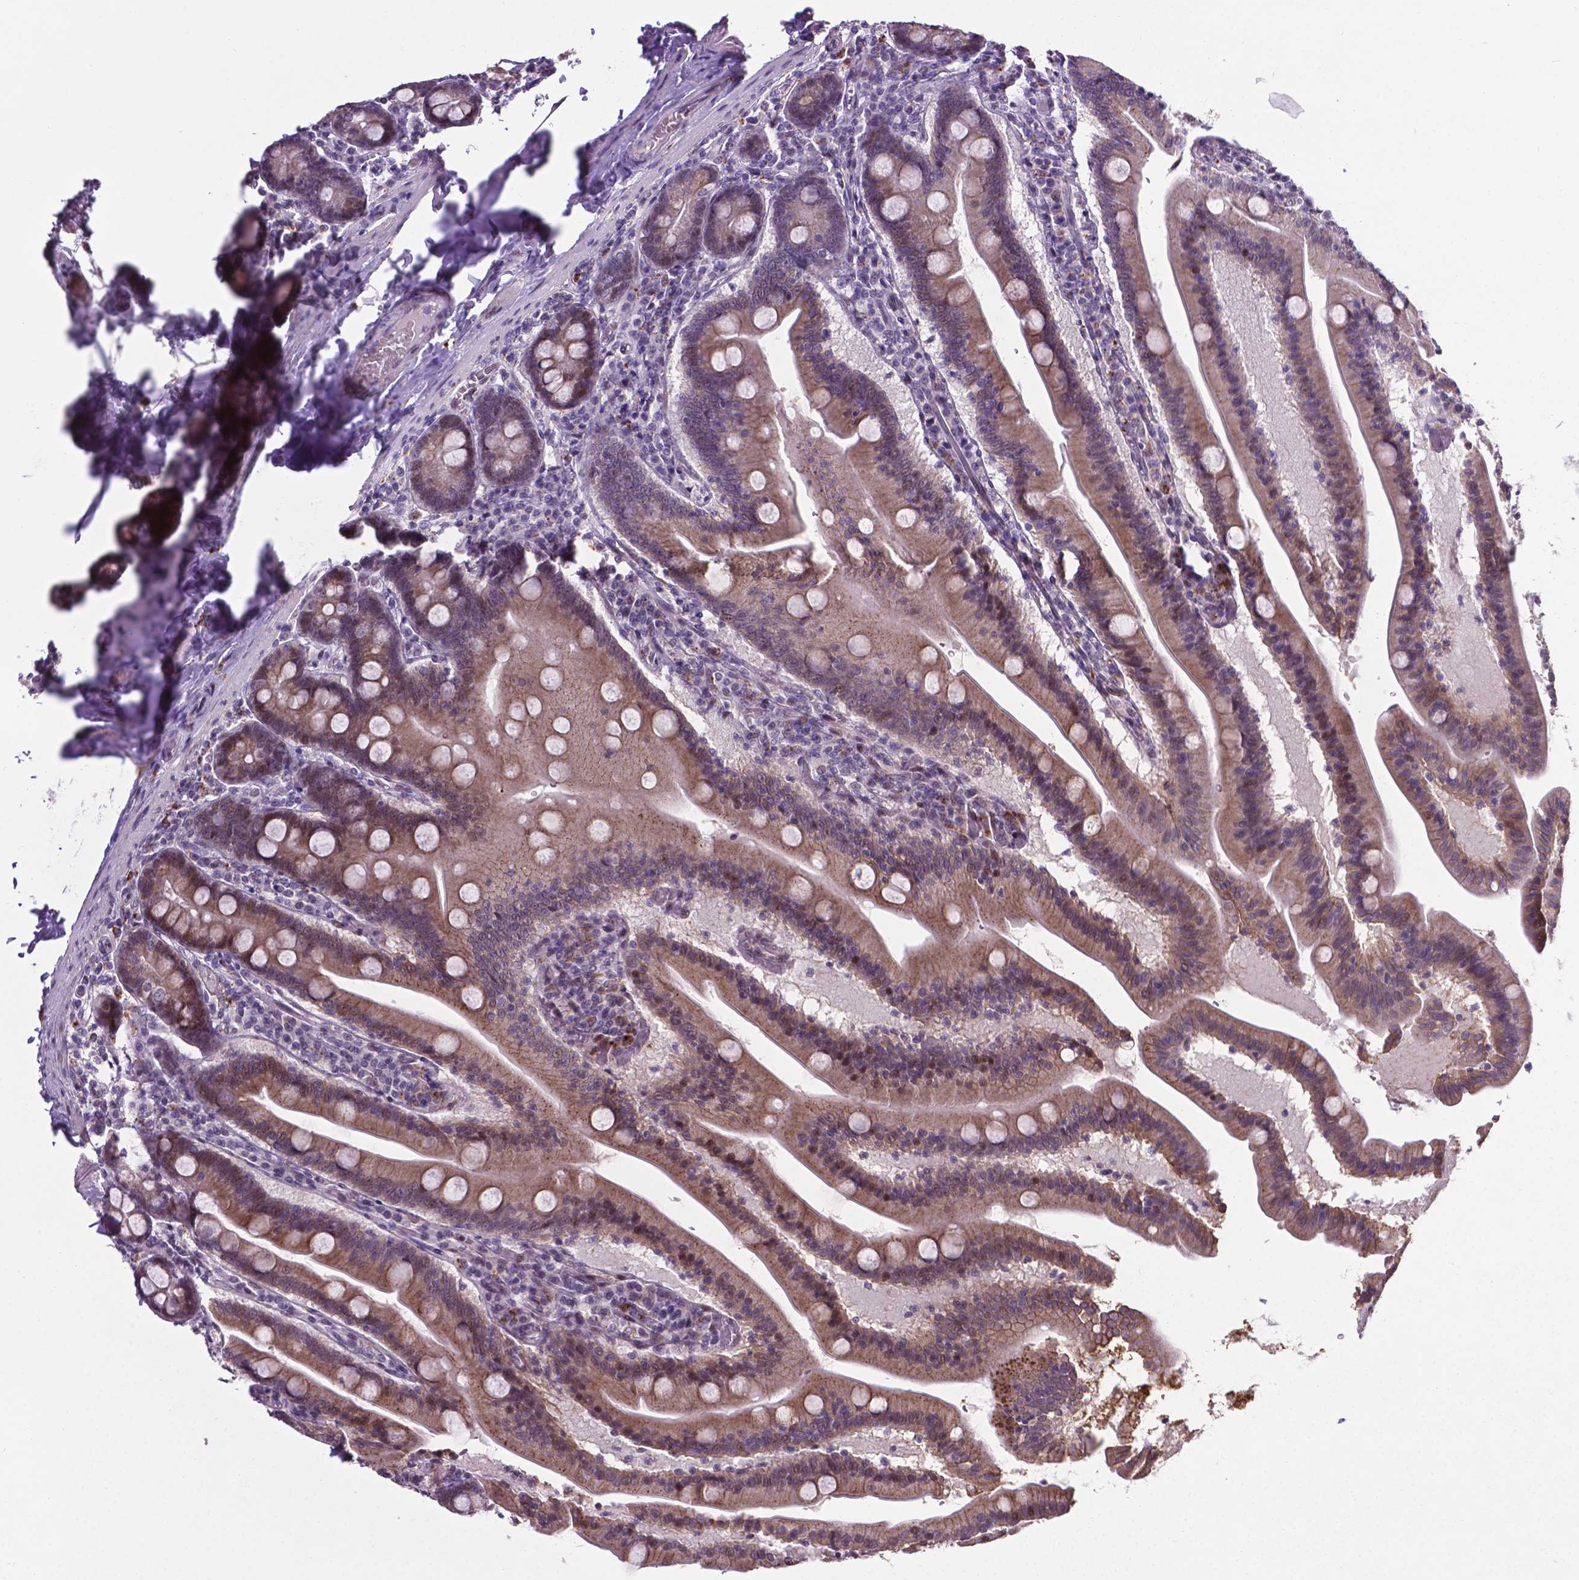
{"staining": {"intensity": "weak", "quantity": "25%-75%", "location": "cytoplasmic/membranous"}, "tissue": "small intestine", "cell_type": "Glandular cells", "image_type": "normal", "snomed": [{"axis": "morphology", "description": "Normal tissue, NOS"}, {"axis": "topography", "description": "Small intestine"}], "caption": "Weak cytoplasmic/membranous protein staining is present in about 25%-75% of glandular cells in small intestine. The staining was performed using DAB (3,3'-diaminobenzidine) to visualize the protein expression in brown, while the nuclei were stained in blue with hematoxylin (Magnification: 20x).", "gene": "SMAD2", "patient": {"sex": "male", "age": 37}}